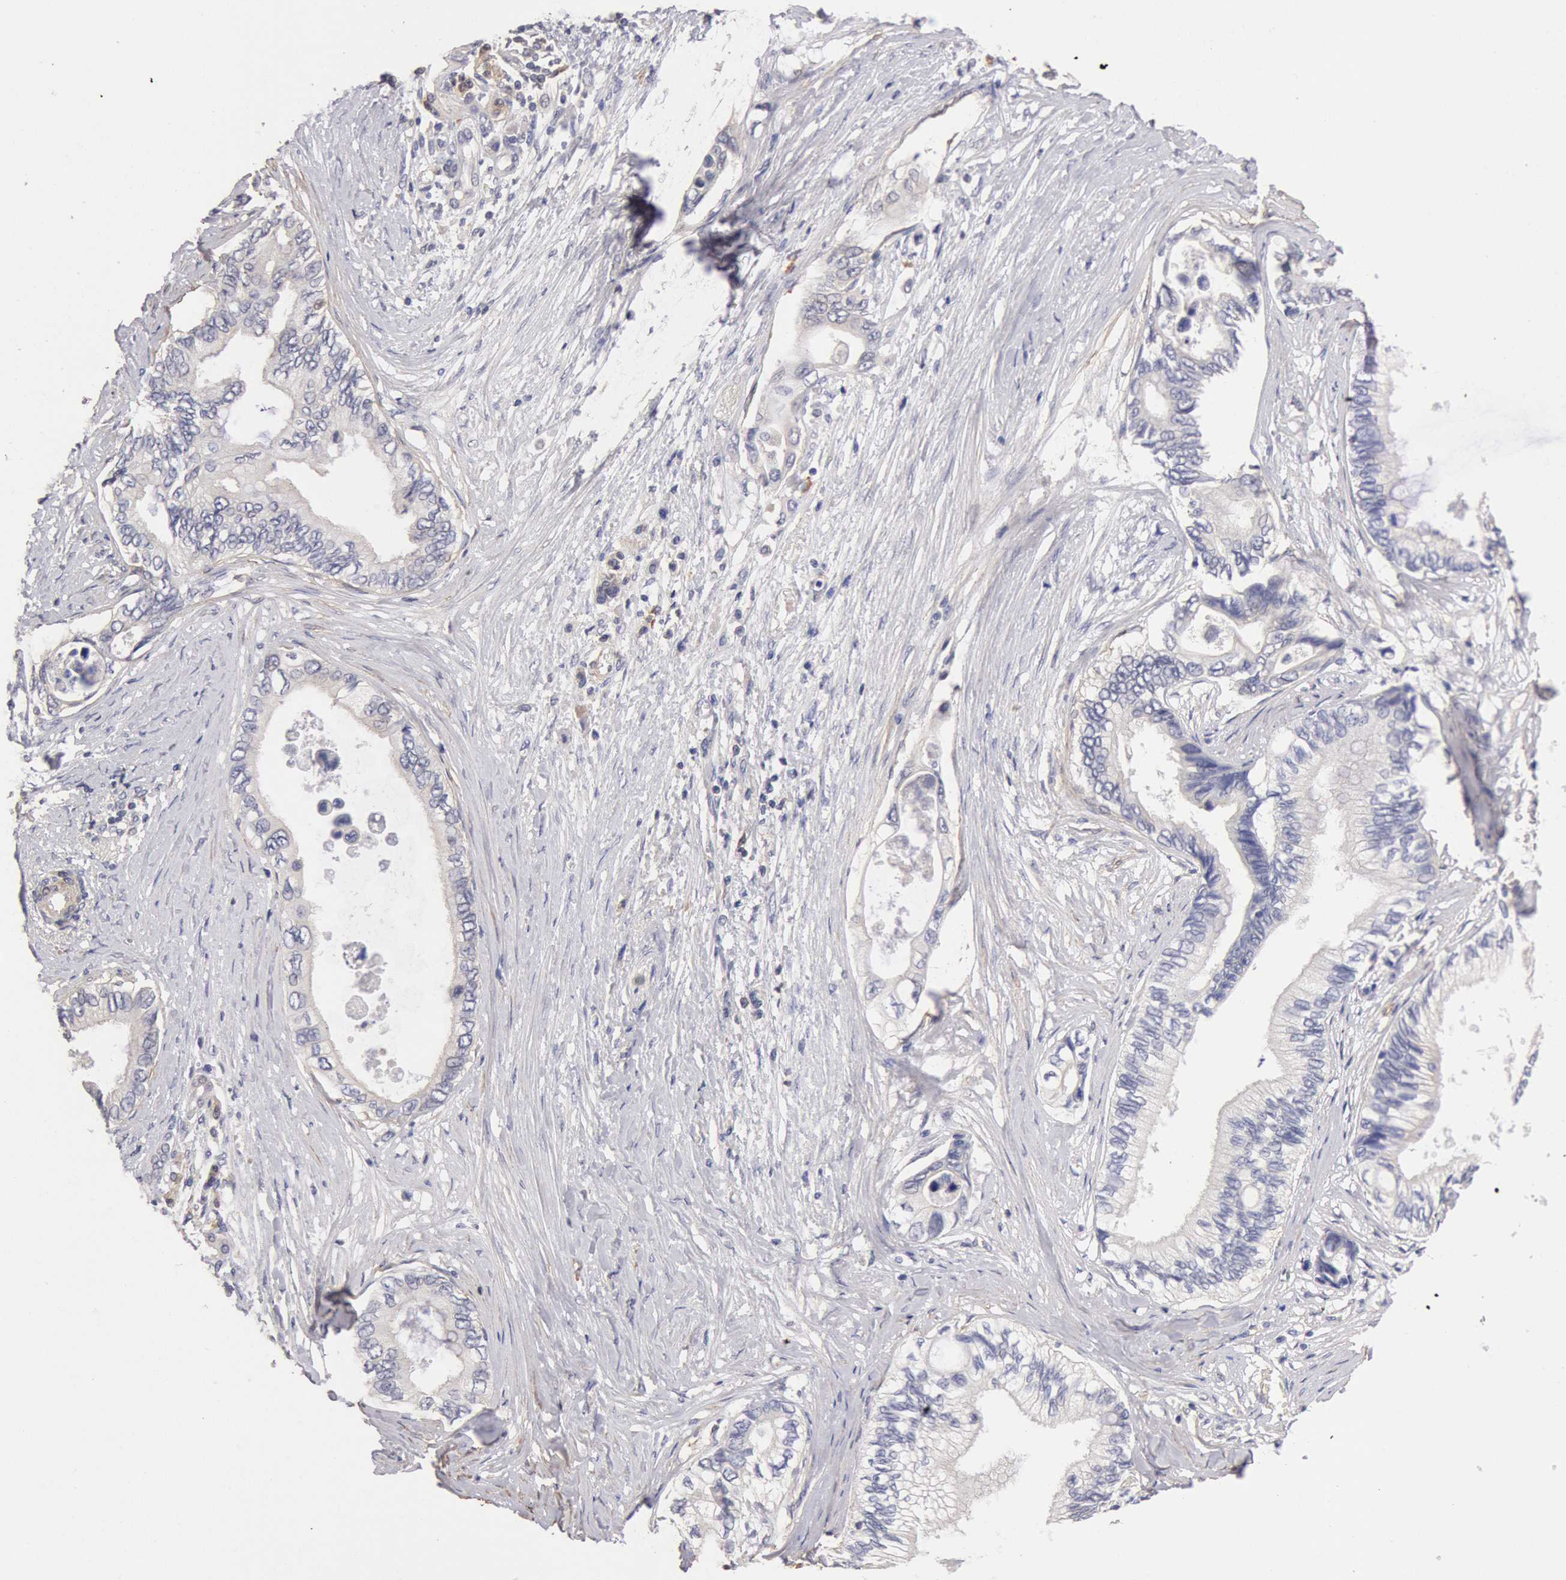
{"staining": {"intensity": "negative", "quantity": "none", "location": "none"}, "tissue": "pancreatic cancer", "cell_type": "Tumor cells", "image_type": "cancer", "snomed": [{"axis": "morphology", "description": "Adenocarcinoma, NOS"}, {"axis": "topography", "description": "Pancreas"}], "caption": "A histopathology image of human pancreatic cancer (adenocarcinoma) is negative for staining in tumor cells.", "gene": "TMED8", "patient": {"sex": "female", "age": 66}}